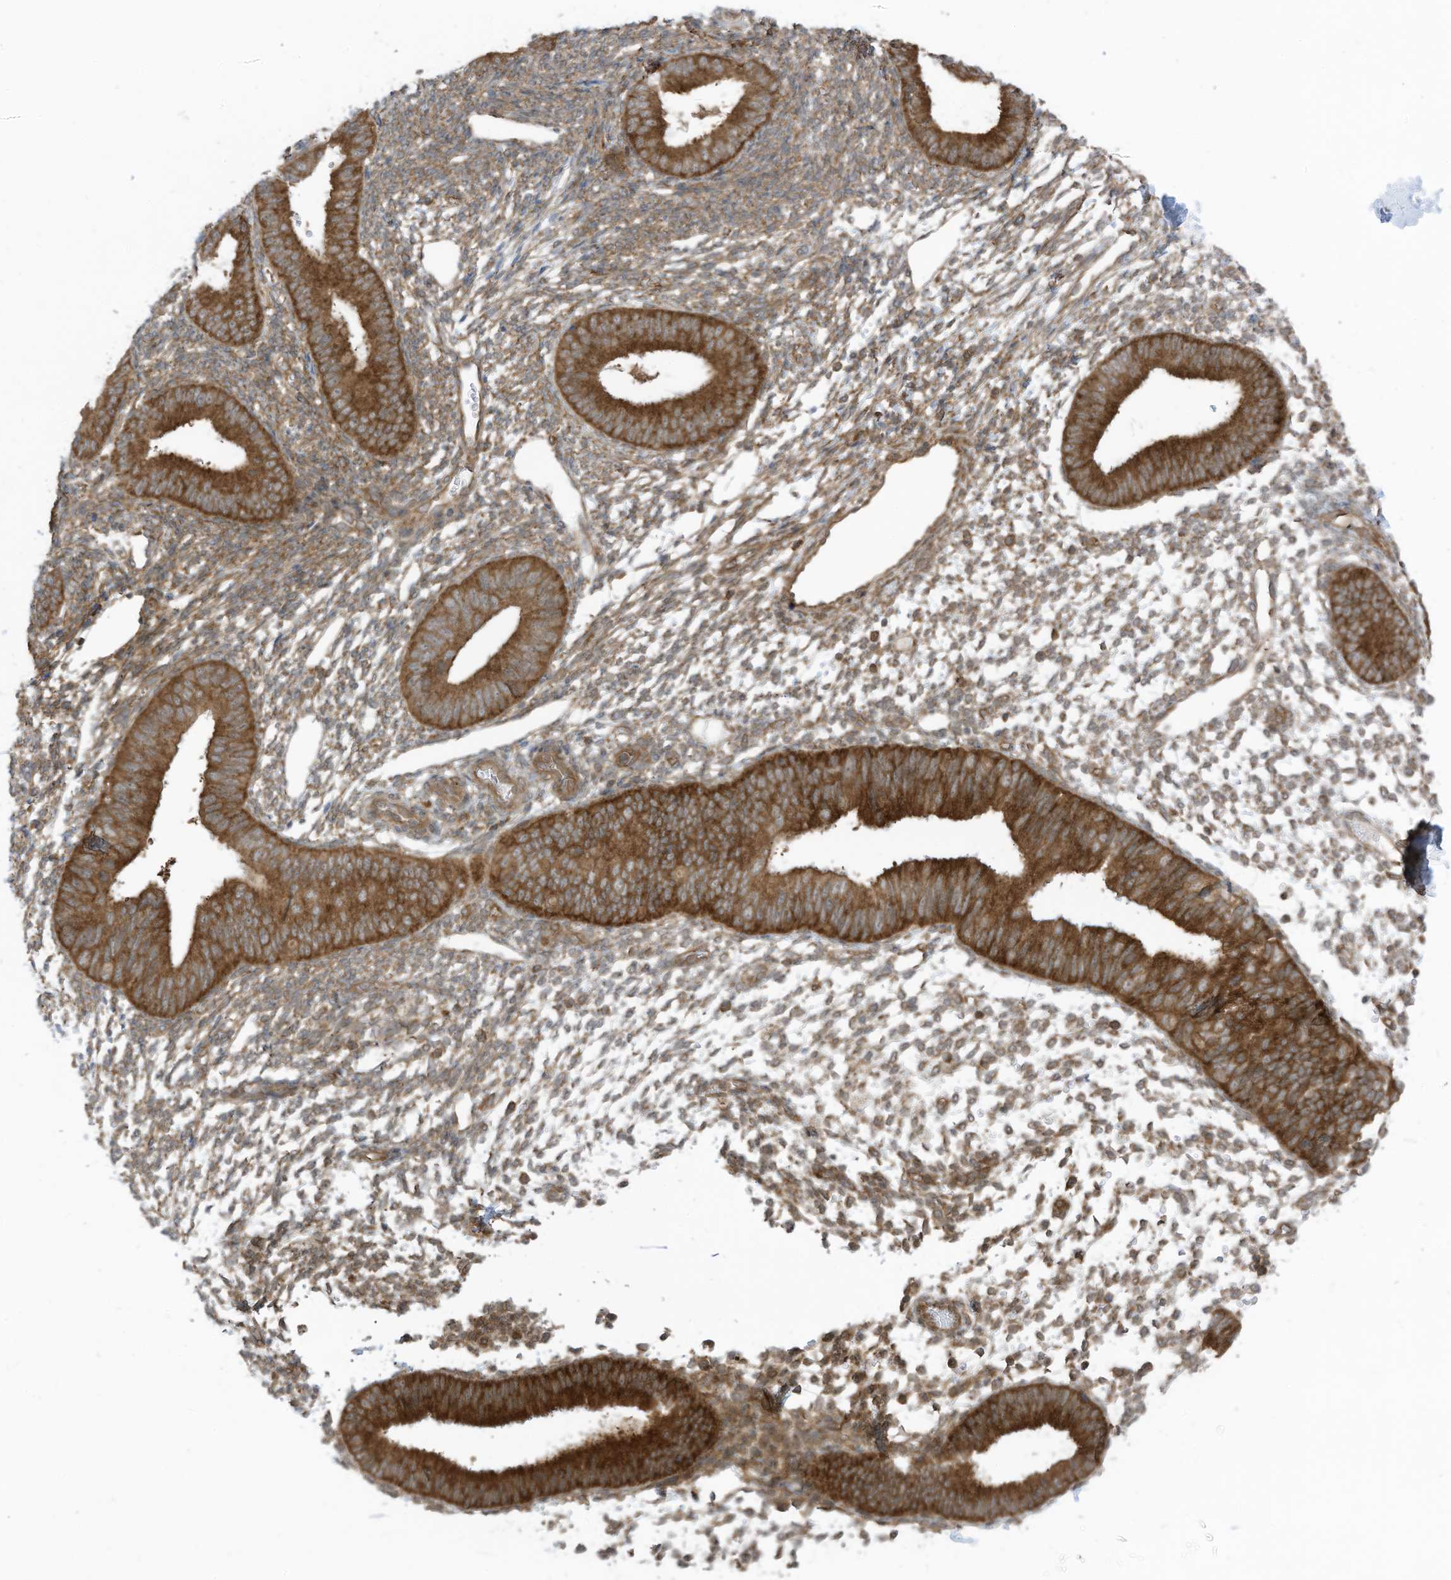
{"staining": {"intensity": "moderate", "quantity": "<25%", "location": "cytoplasmic/membranous"}, "tissue": "endometrium", "cell_type": "Cells in endometrial stroma", "image_type": "normal", "snomed": [{"axis": "morphology", "description": "Normal tissue, NOS"}, {"axis": "topography", "description": "Uterus"}, {"axis": "topography", "description": "Endometrium"}], "caption": "Normal endometrium demonstrates moderate cytoplasmic/membranous staining in approximately <25% of cells in endometrial stroma, visualized by immunohistochemistry.", "gene": "REPS1", "patient": {"sex": "female", "age": 48}}